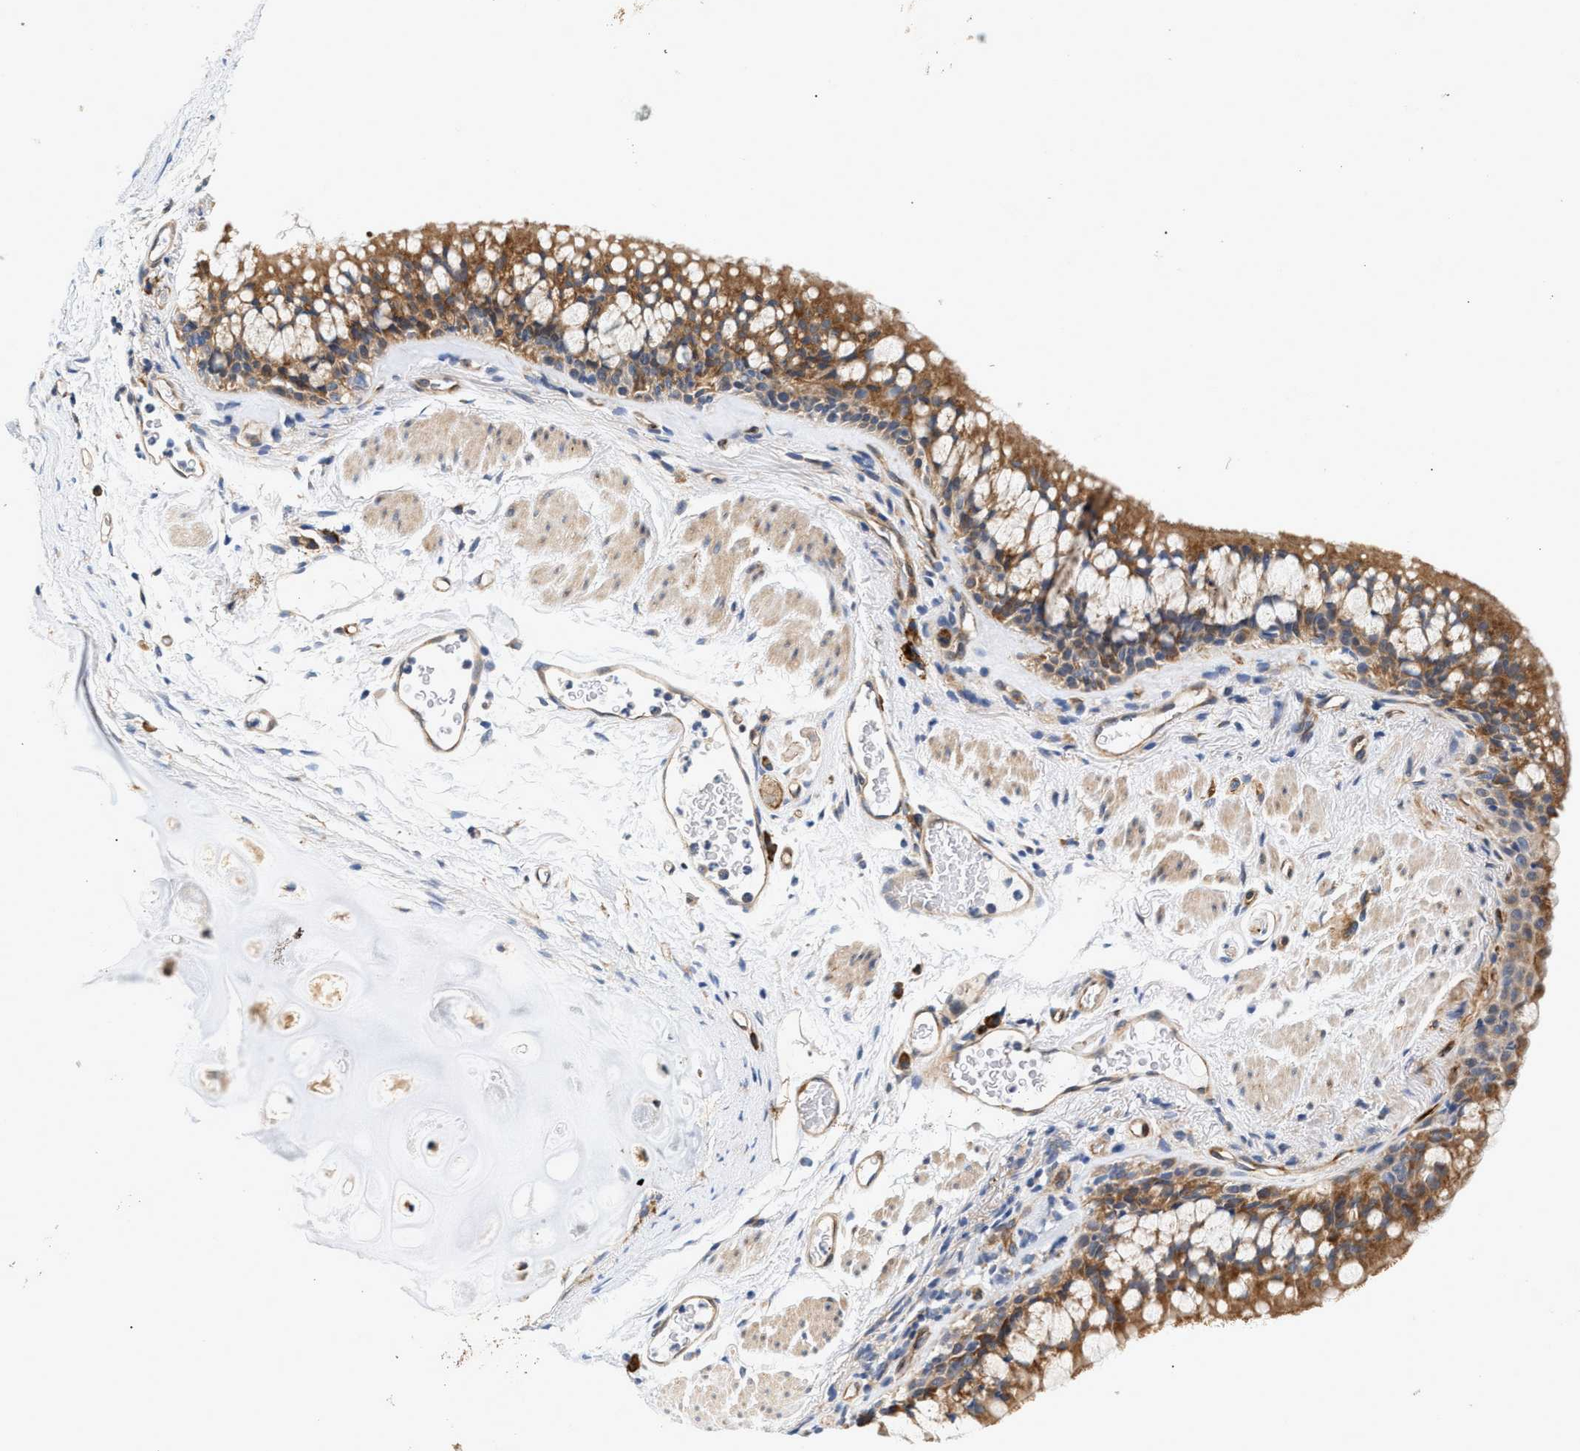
{"staining": {"intensity": "moderate", "quantity": ">75%", "location": "cytoplasmic/membranous"}, "tissue": "bronchus", "cell_type": "Respiratory epithelial cells", "image_type": "normal", "snomed": [{"axis": "morphology", "description": "Normal tissue, NOS"}, {"axis": "topography", "description": "Cartilage tissue"}, {"axis": "topography", "description": "Bronchus"}], "caption": "Immunohistochemical staining of benign human bronchus demonstrates medium levels of moderate cytoplasmic/membranous expression in approximately >75% of respiratory epithelial cells.", "gene": "IFT74", "patient": {"sex": "female", "age": 53}}